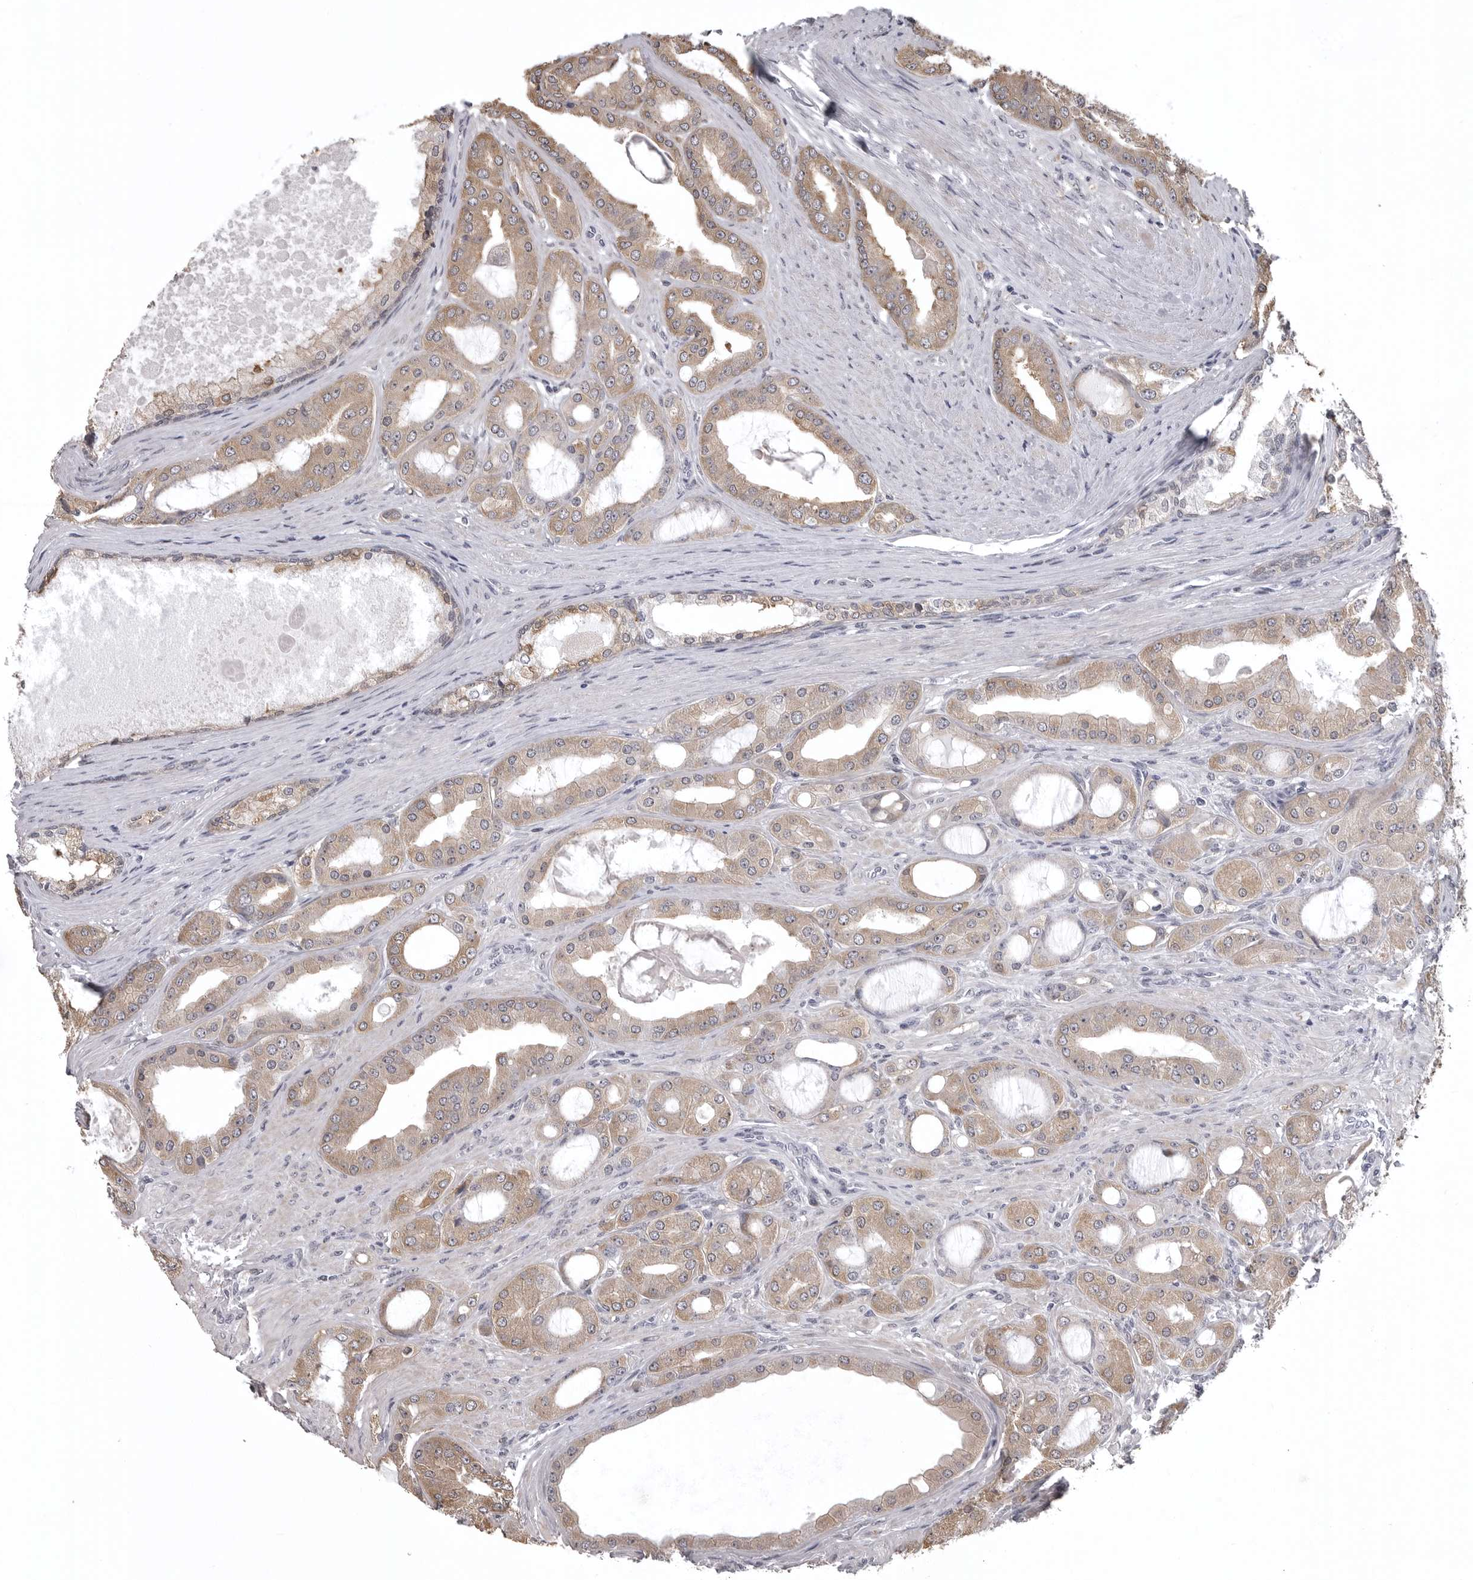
{"staining": {"intensity": "weak", "quantity": ">75%", "location": "cytoplasmic/membranous"}, "tissue": "prostate cancer", "cell_type": "Tumor cells", "image_type": "cancer", "snomed": [{"axis": "morphology", "description": "Adenocarcinoma, High grade"}, {"axis": "topography", "description": "Prostate"}], "caption": "Adenocarcinoma (high-grade) (prostate) stained for a protein (brown) shows weak cytoplasmic/membranous positive staining in about >75% of tumor cells.", "gene": "SNX16", "patient": {"sex": "male", "age": 60}}